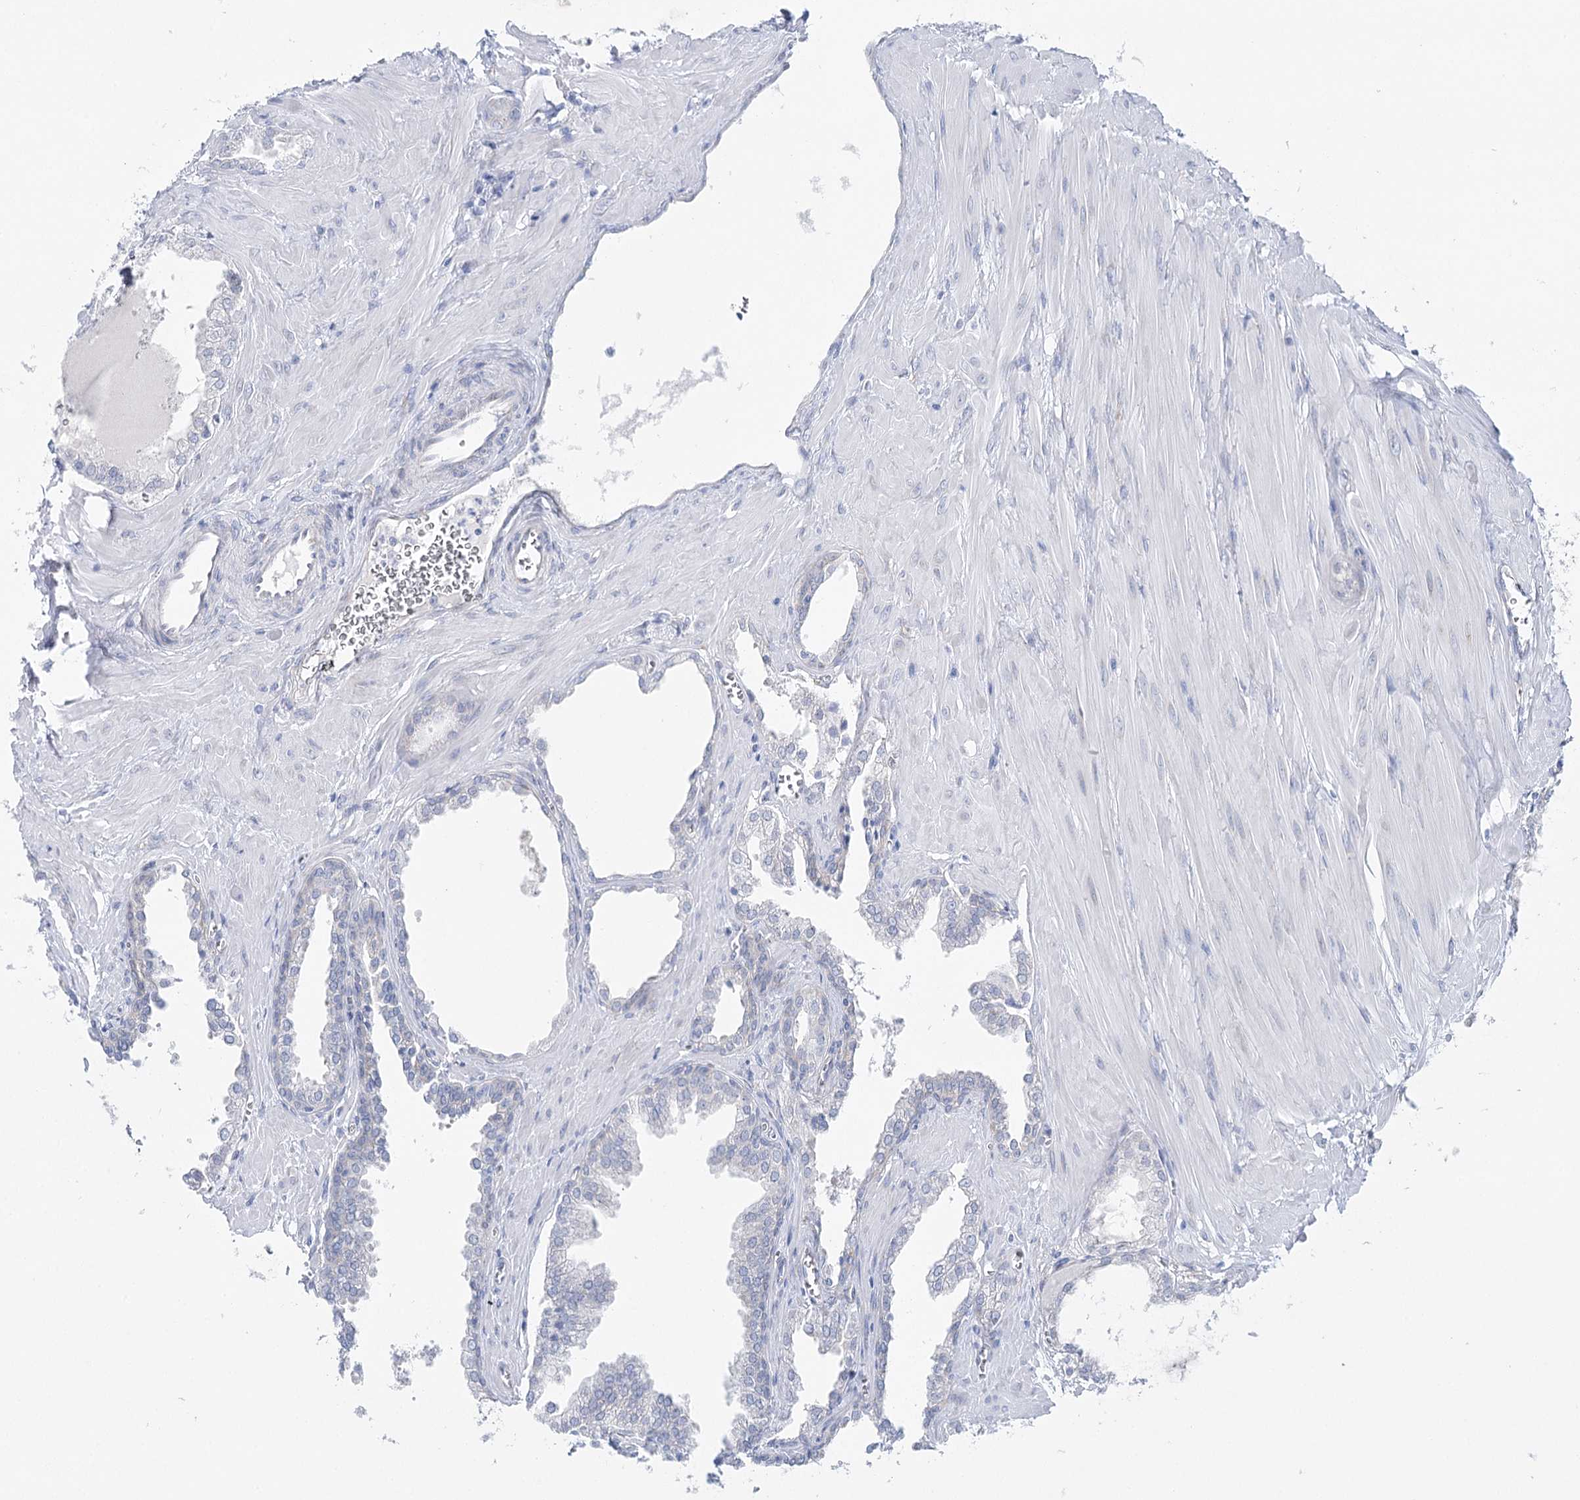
{"staining": {"intensity": "negative", "quantity": "none", "location": "none"}, "tissue": "prostate cancer", "cell_type": "Tumor cells", "image_type": "cancer", "snomed": [{"axis": "morphology", "description": "Adenocarcinoma, Low grade"}, {"axis": "topography", "description": "Prostate"}], "caption": "IHC of human prostate cancer shows no staining in tumor cells. (Immunohistochemistry, brightfield microscopy, high magnification).", "gene": "CSN3", "patient": {"sex": "male", "age": 67}}